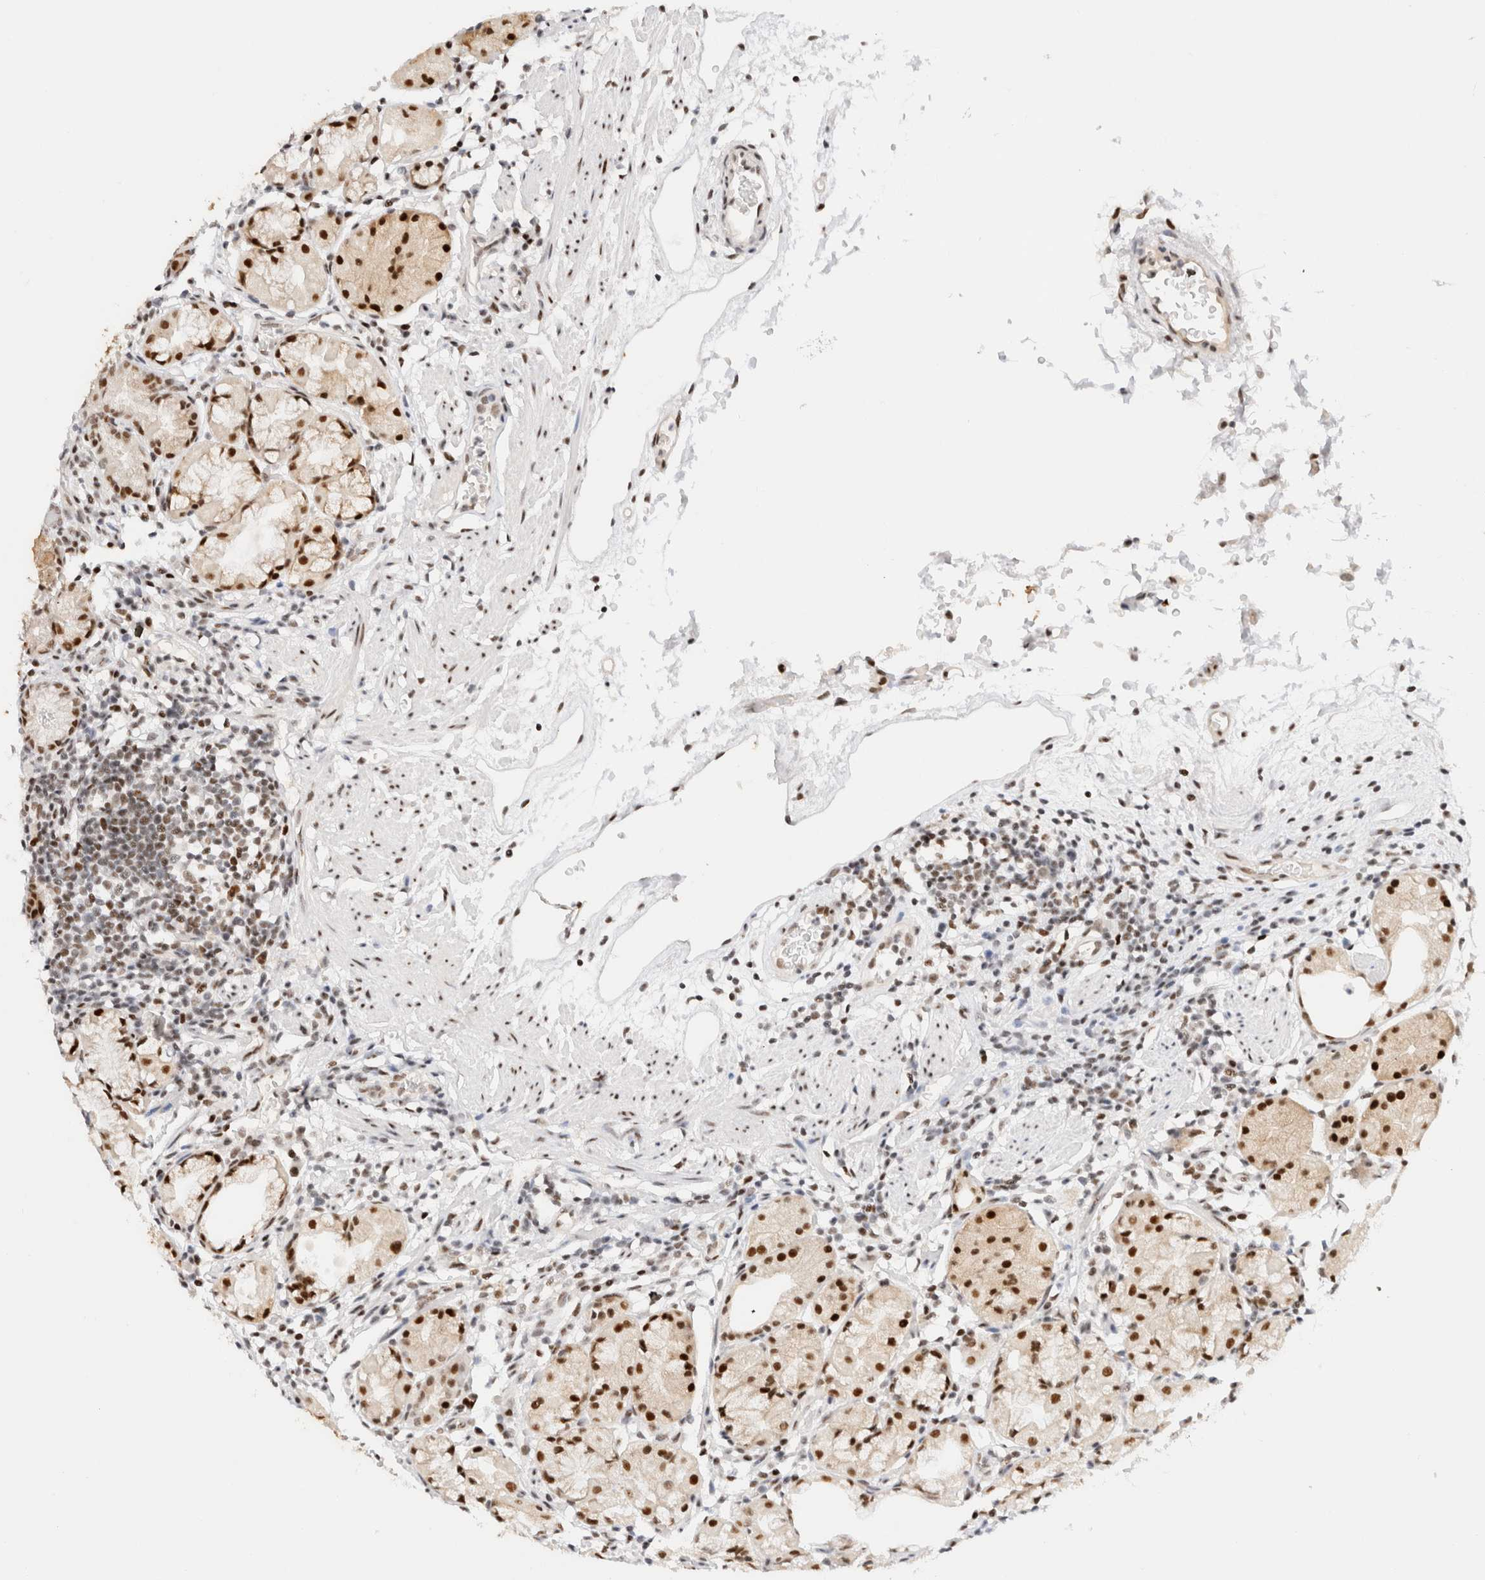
{"staining": {"intensity": "strong", "quantity": "25%-75%", "location": "cytoplasmic/membranous,nuclear"}, "tissue": "stomach", "cell_type": "Glandular cells", "image_type": "normal", "snomed": [{"axis": "morphology", "description": "Normal tissue, NOS"}, {"axis": "topography", "description": "Stomach"}, {"axis": "topography", "description": "Stomach, lower"}], "caption": "Stomach stained with DAB (3,3'-diaminobenzidine) immunohistochemistry shows high levels of strong cytoplasmic/membranous,nuclear staining in approximately 25%-75% of glandular cells.", "gene": "ZNF282", "patient": {"sex": "female", "age": 75}}